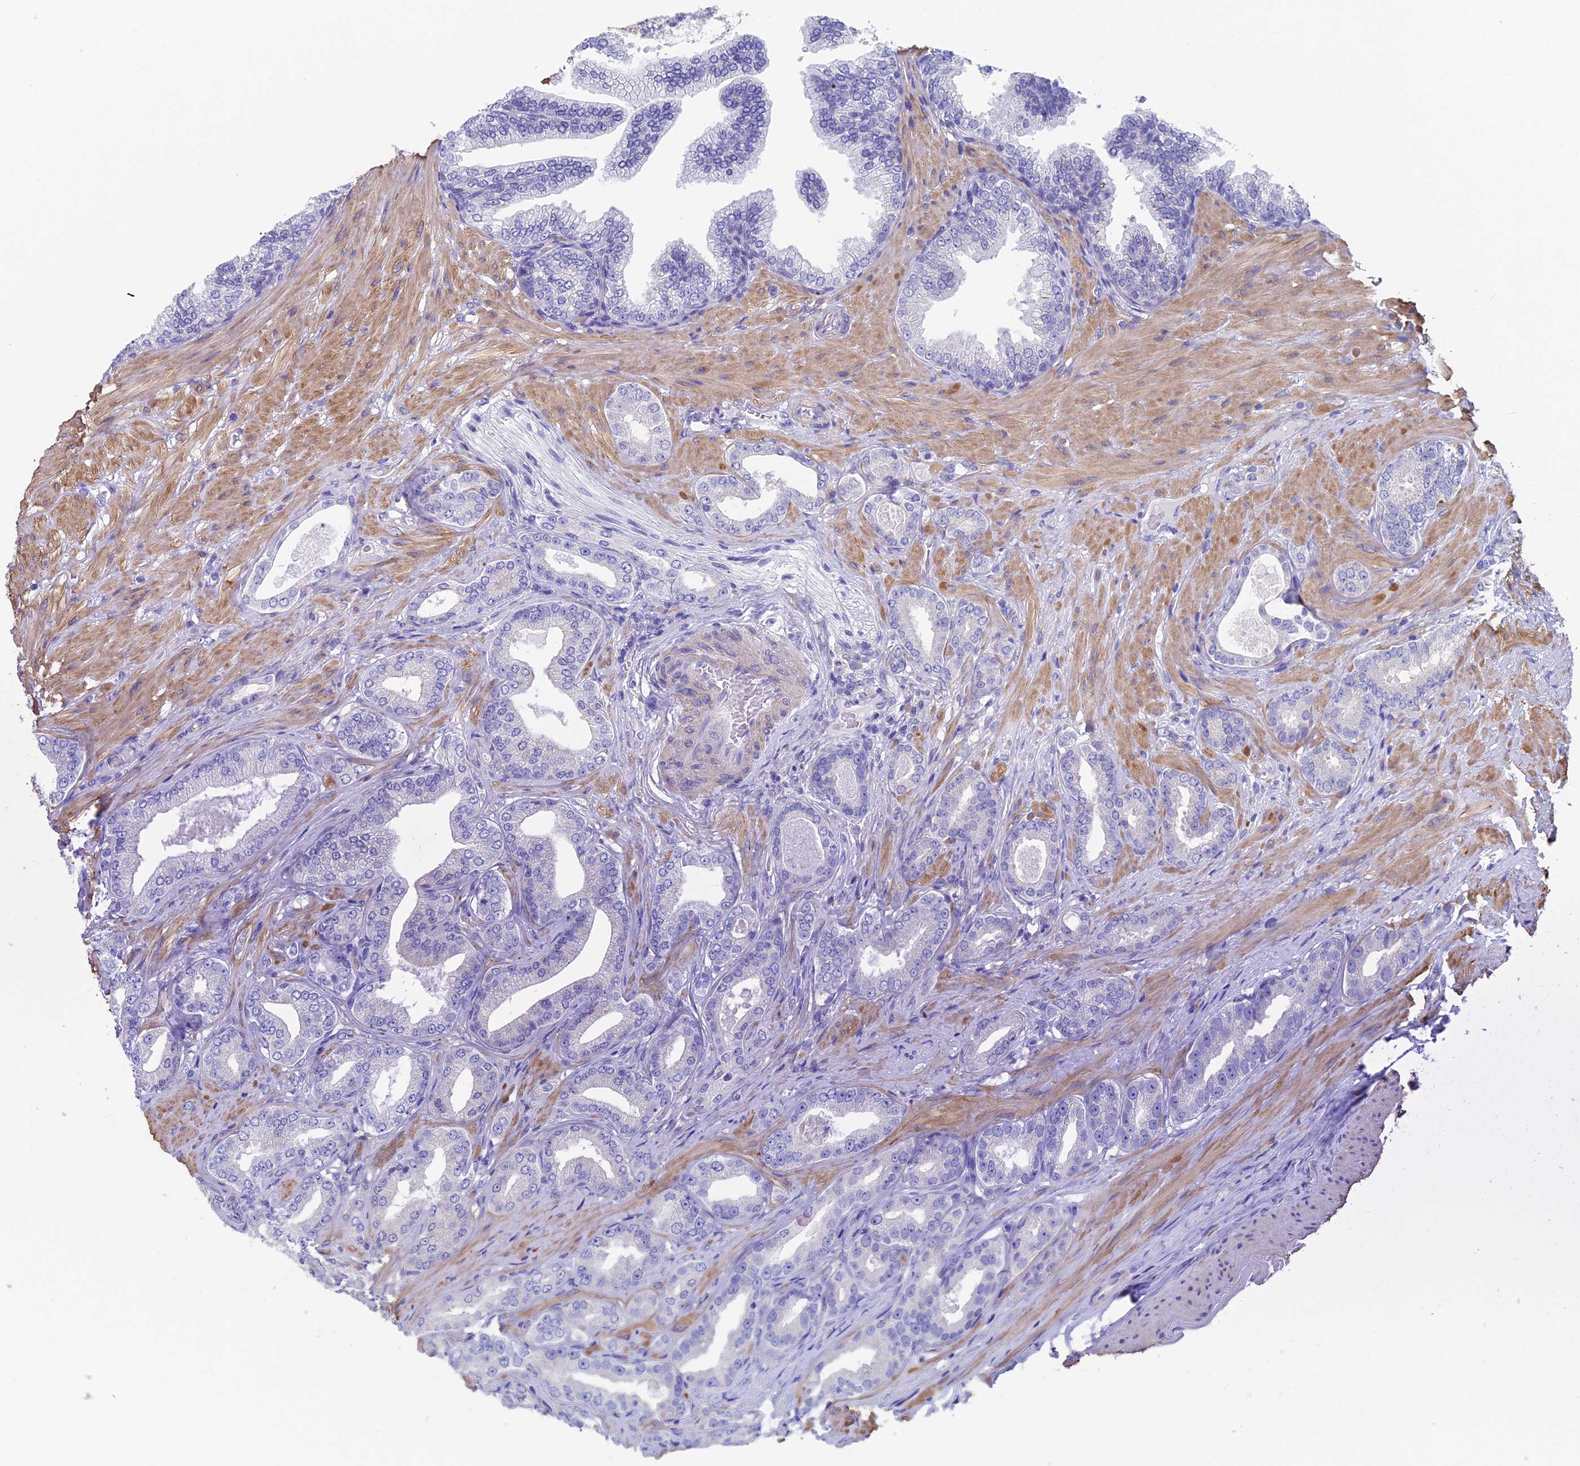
{"staining": {"intensity": "negative", "quantity": "none", "location": "none"}, "tissue": "prostate cancer", "cell_type": "Tumor cells", "image_type": "cancer", "snomed": [{"axis": "morphology", "description": "Adenocarcinoma, Low grade"}, {"axis": "topography", "description": "Prostate"}], "caption": "DAB (3,3'-diaminobenzidine) immunohistochemical staining of human prostate cancer (low-grade adenocarcinoma) demonstrates no significant positivity in tumor cells.", "gene": "ADH7", "patient": {"sex": "male", "age": 63}}